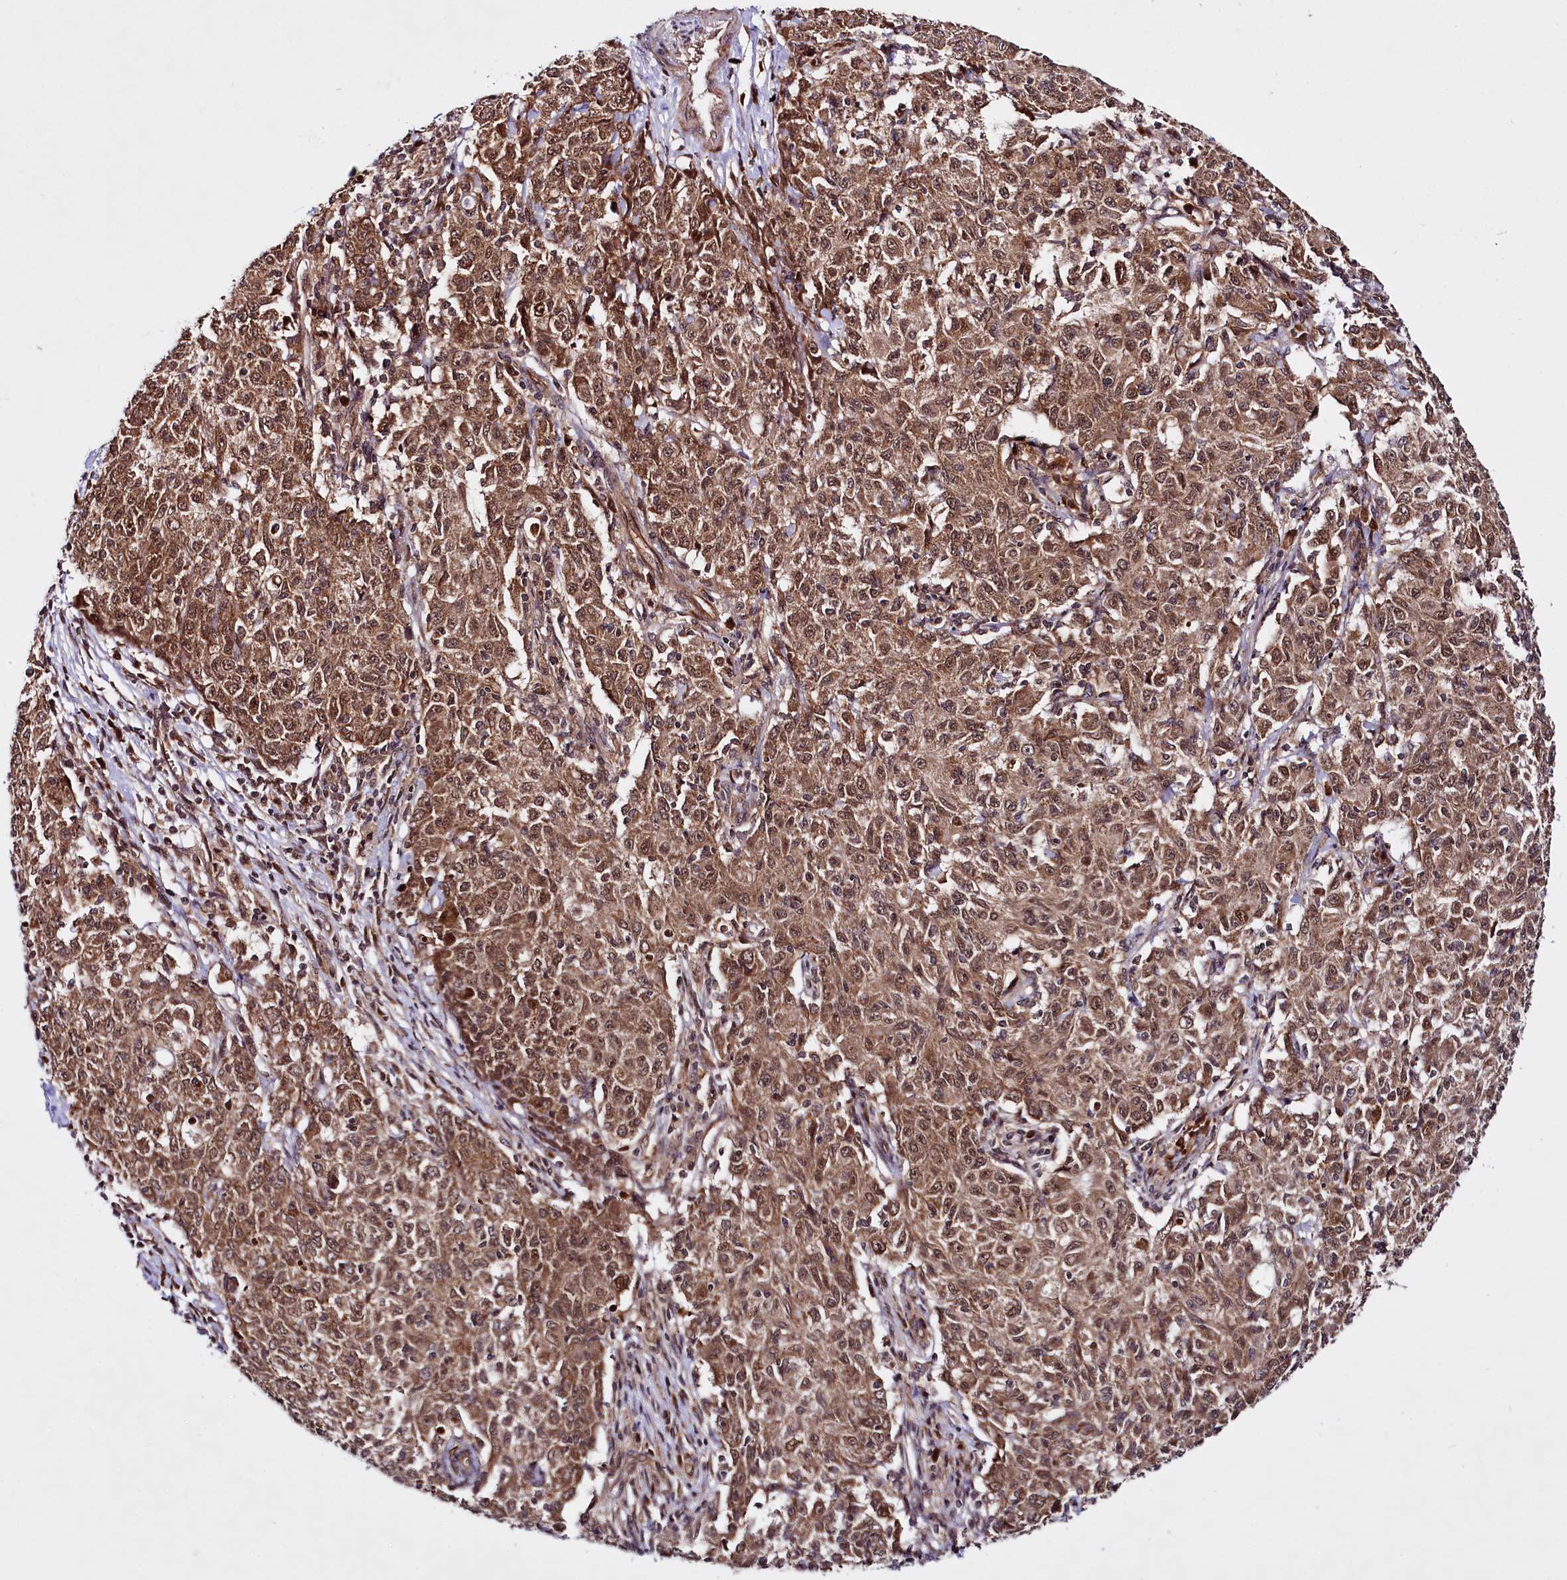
{"staining": {"intensity": "moderate", "quantity": ">75%", "location": "cytoplasmic/membranous,nuclear"}, "tissue": "ovarian cancer", "cell_type": "Tumor cells", "image_type": "cancer", "snomed": [{"axis": "morphology", "description": "Carcinoma, endometroid"}, {"axis": "topography", "description": "Ovary"}], "caption": "Immunohistochemistry (IHC) image of human endometroid carcinoma (ovarian) stained for a protein (brown), which displays medium levels of moderate cytoplasmic/membranous and nuclear expression in approximately >75% of tumor cells.", "gene": "UBE3A", "patient": {"sex": "female", "age": 42}}